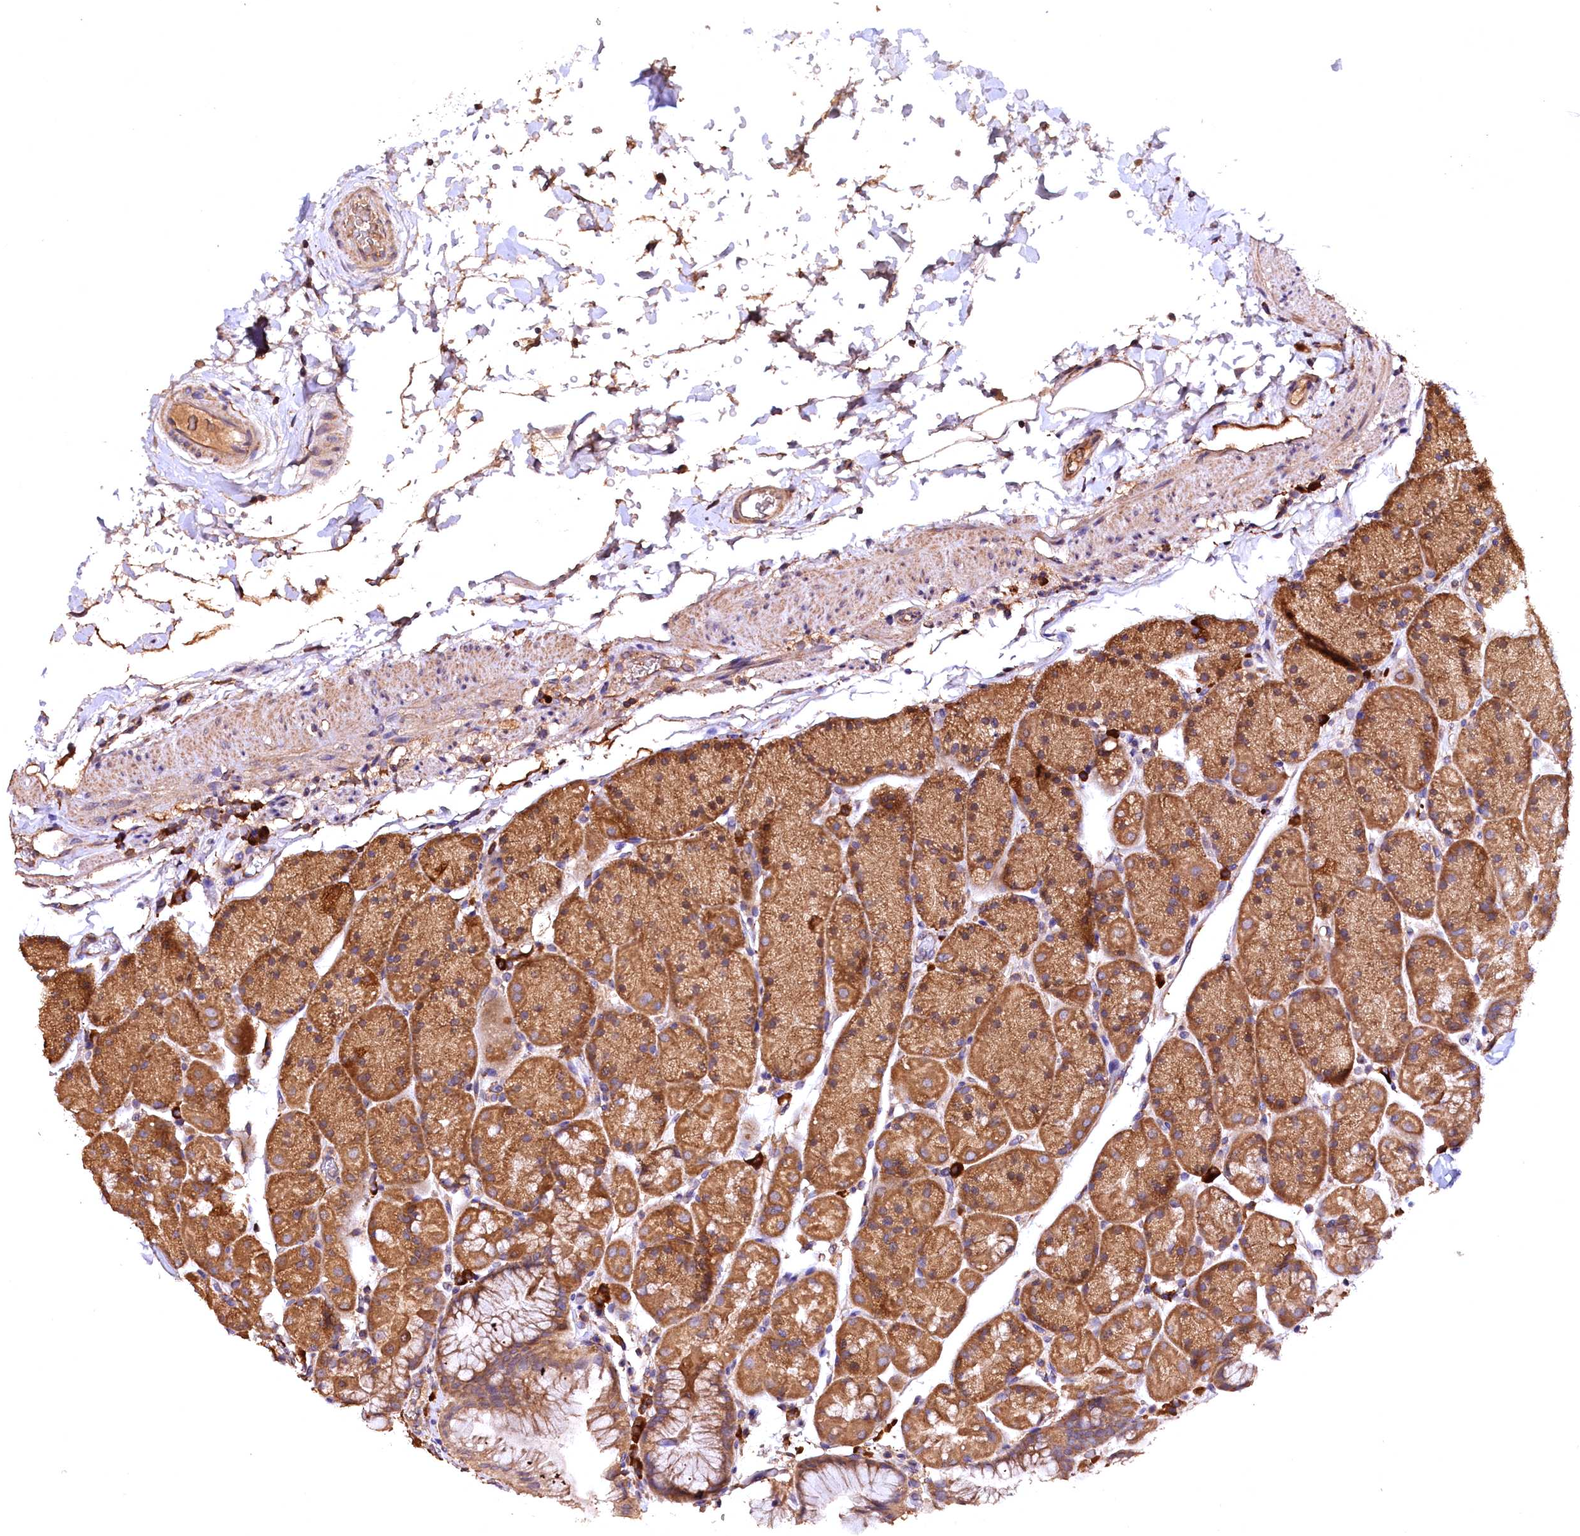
{"staining": {"intensity": "moderate", "quantity": ">75%", "location": "cytoplasmic/membranous"}, "tissue": "stomach", "cell_type": "Glandular cells", "image_type": "normal", "snomed": [{"axis": "morphology", "description": "Normal tissue, NOS"}, {"axis": "topography", "description": "Stomach, upper"}, {"axis": "topography", "description": "Stomach, lower"}], "caption": "This histopathology image shows unremarkable stomach stained with immunohistochemistry (IHC) to label a protein in brown. The cytoplasmic/membranous of glandular cells show moderate positivity for the protein. Nuclei are counter-stained blue.", "gene": "ENKD1", "patient": {"sex": "male", "age": 67}}